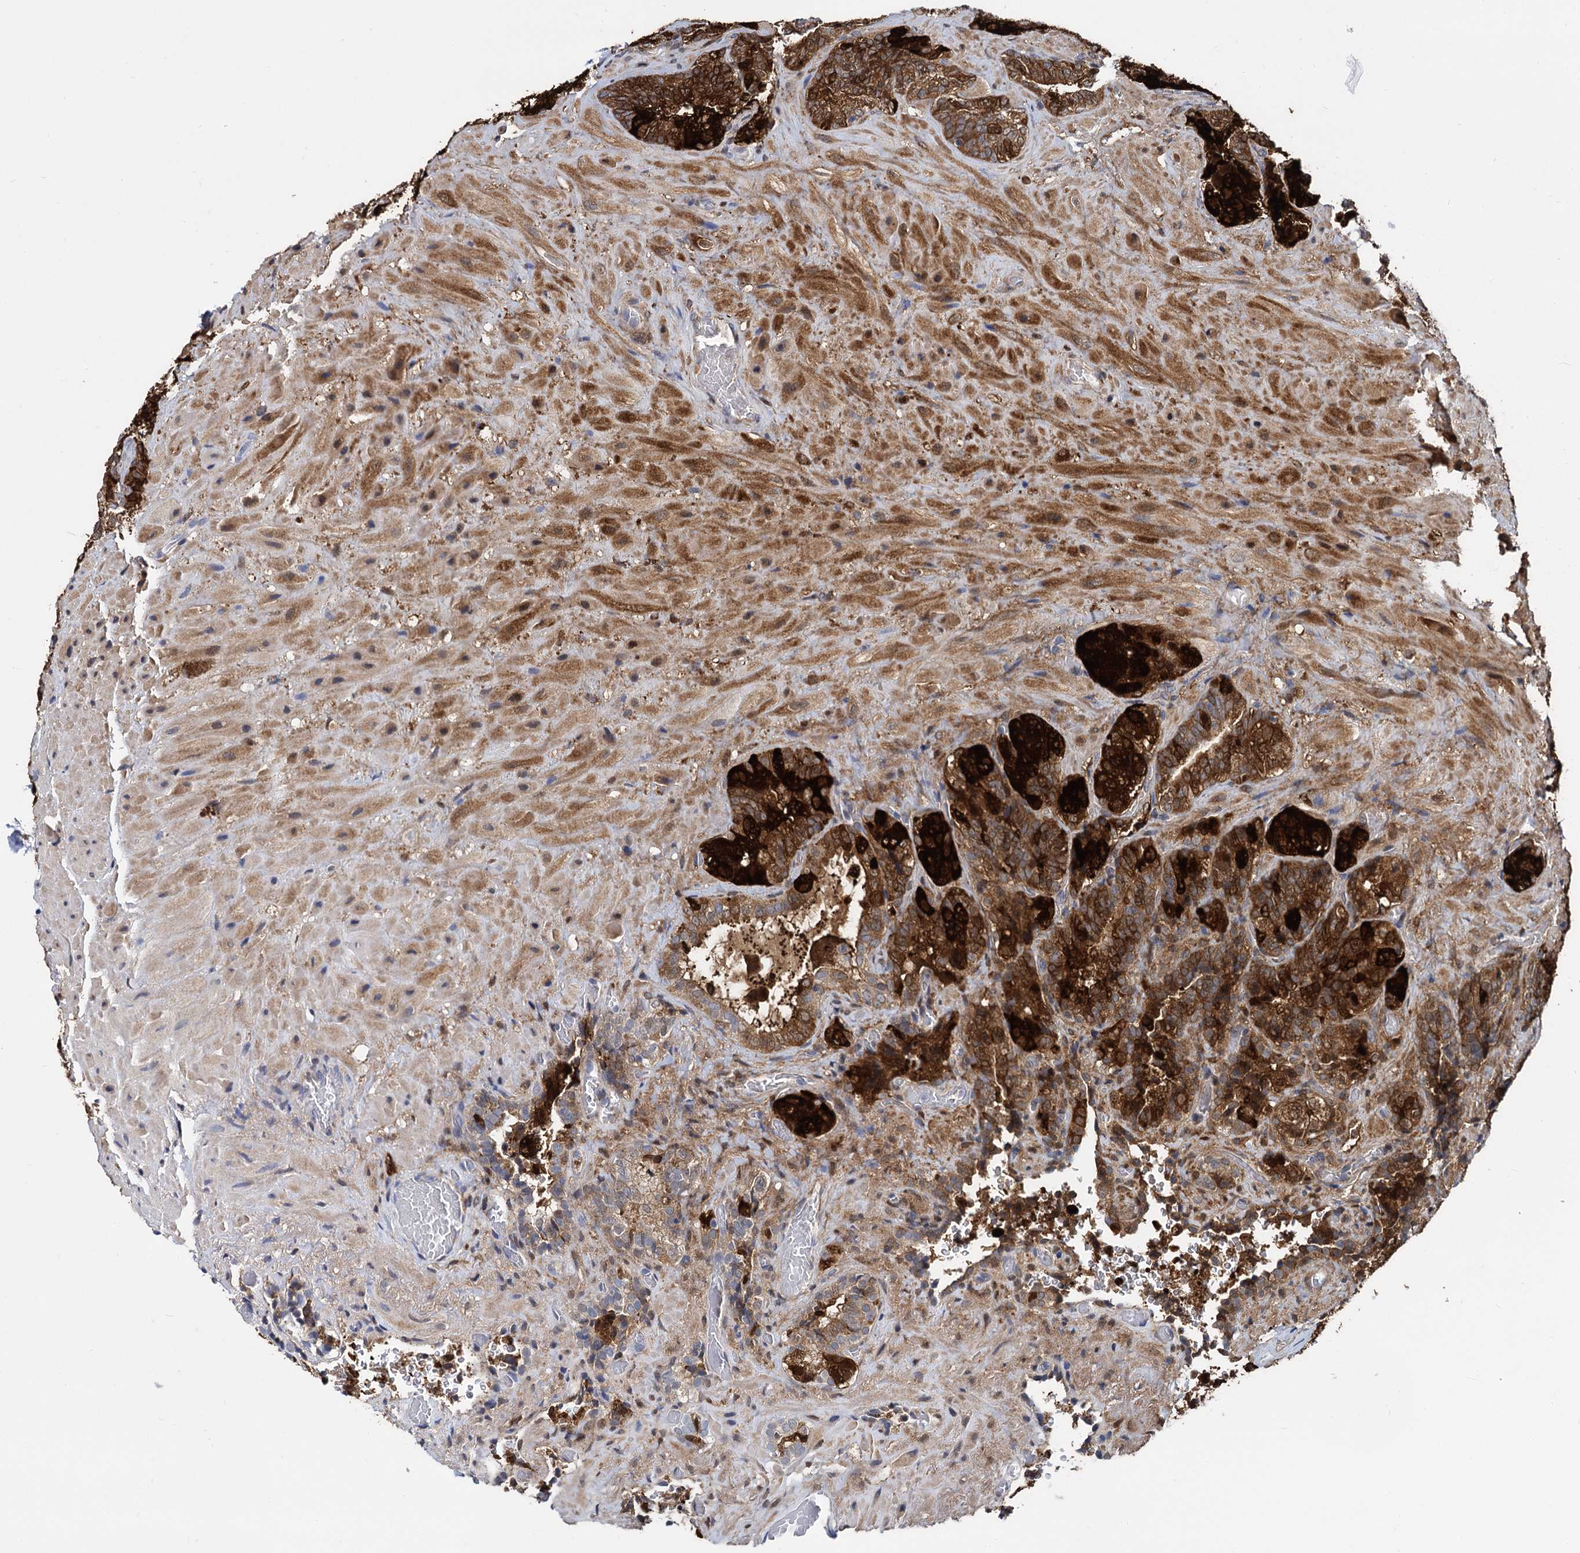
{"staining": {"intensity": "strong", "quantity": ">75%", "location": "cytoplasmic/membranous"}, "tissue": "seminal vesicle", "cell_type": "Glandular cells", "image_type": "normal", "snomed": [{"axis": "morphology", "description": "Normal tissue, NOS"}, {"axis": "topography", "description": "Prostate and seminal vesicle, NOS"}, {"axis": "topography", "description": "Prostate"}, {"axis": "topography", "description": "Seminal veicle"}], "caption": "This image demonstrates immunohistochemistry (IHC) staining of unremarkable seminal vesicle, with high strong cytoplasmic/membranous staining in approximately >75% of glandular cells.", "gene": "GSTM3", "patient": {"sex": "male", "age": 67}}